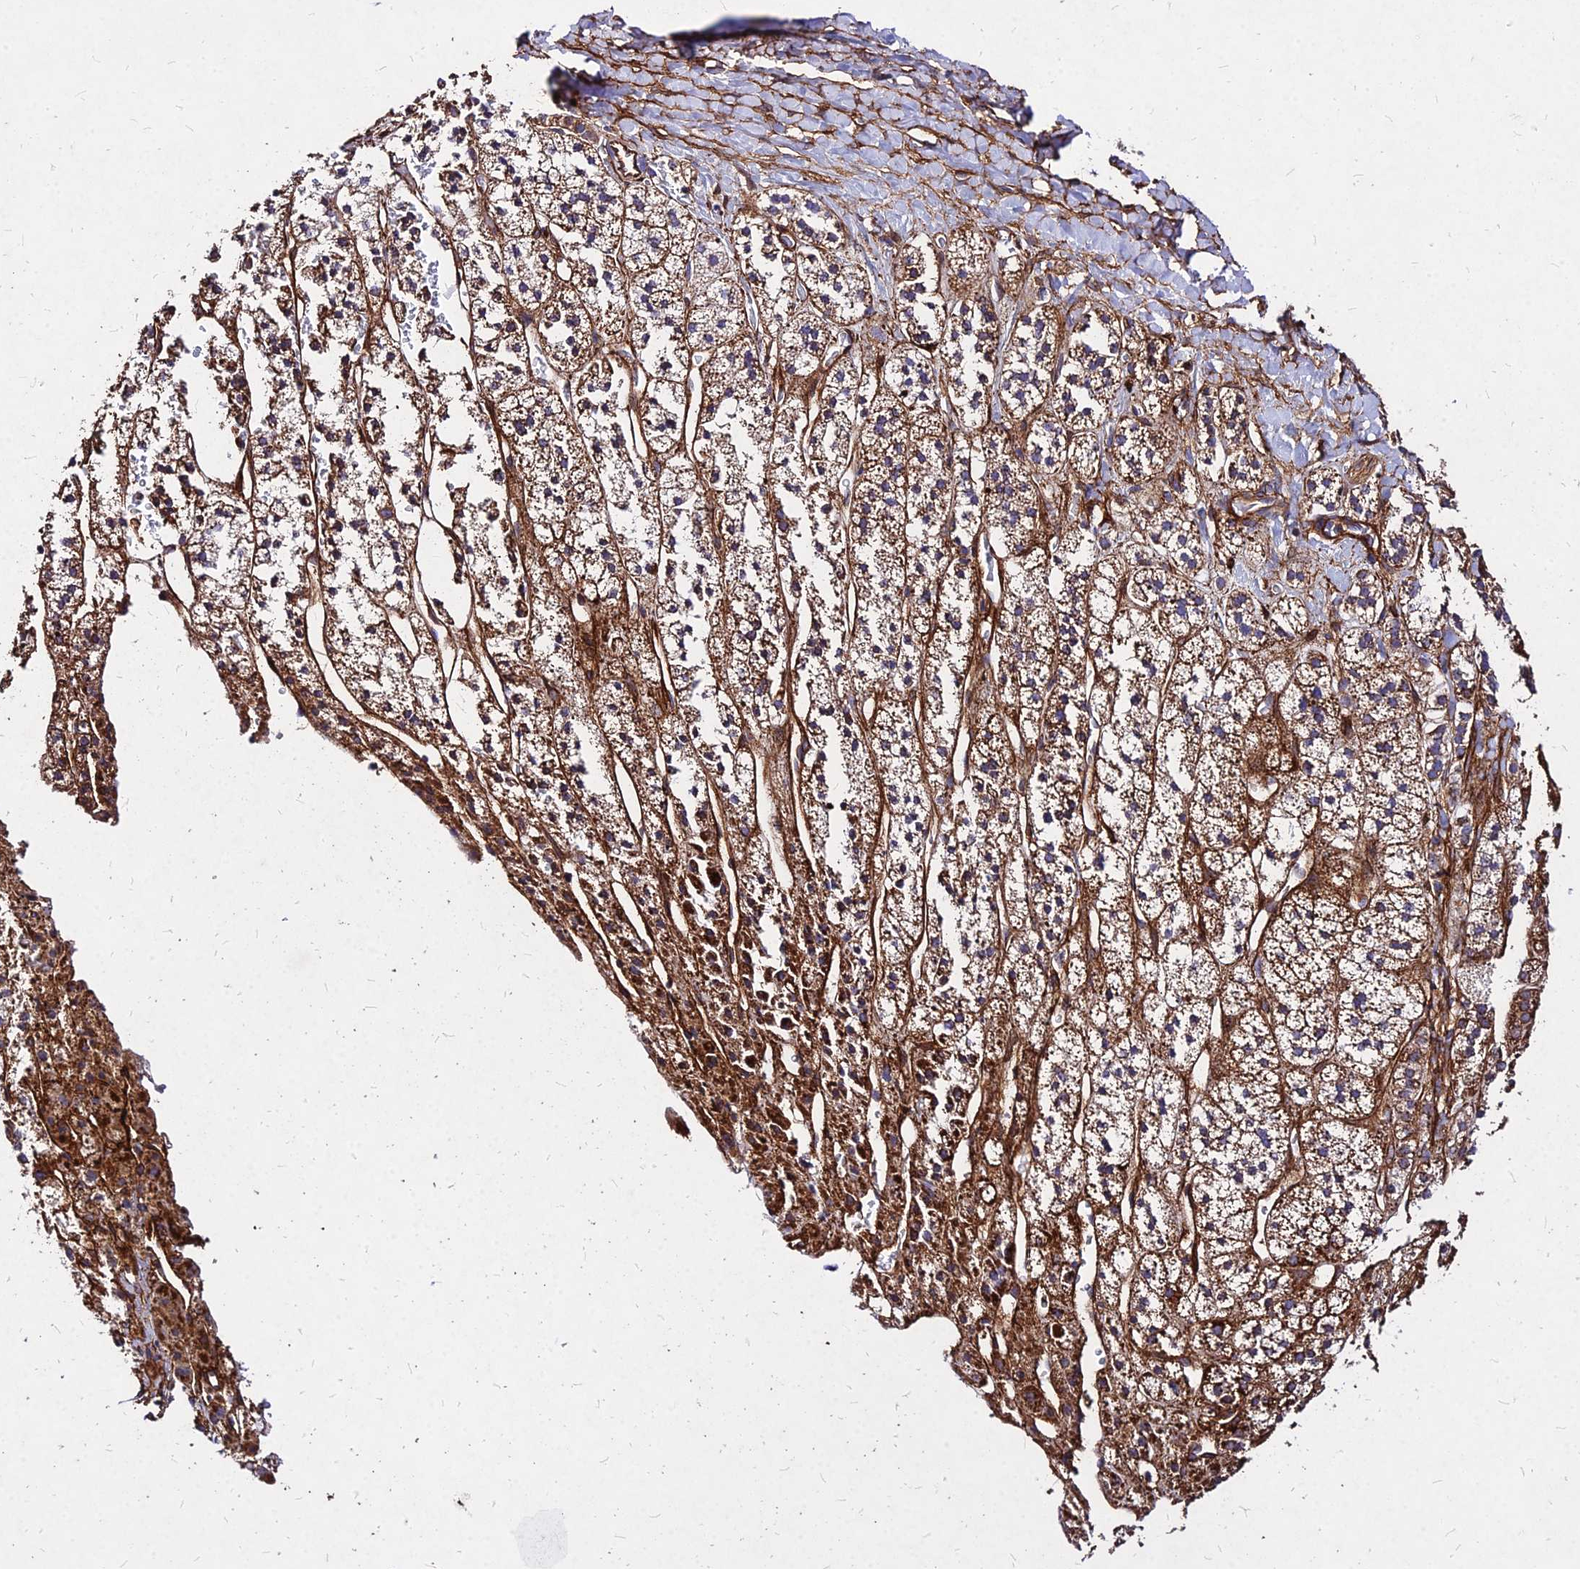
{"staining": {"intensity": "strong", "quantity": ">75%", "location": "cytoplasmic/membranous"}, "tissue": "adrenal gland", "cell_type": "Glandular cells", "image_type": "normal", "snomed": [{"axis": "morphology", "description": "Normal tissue, NOS"}, {"axis": "topography", "description": "Adrenal gland"}], "caption": "Immunohistochemical staining of normal adrenal gland displays high levels of strong cytoplasmic/membranous expression in approximately >75% of glandular cells. (brown staining indicates protein expression, while blue staining denotes nuclei).", "gene": "EFCC1", "patient": {"sex": "male", "age": 56}}